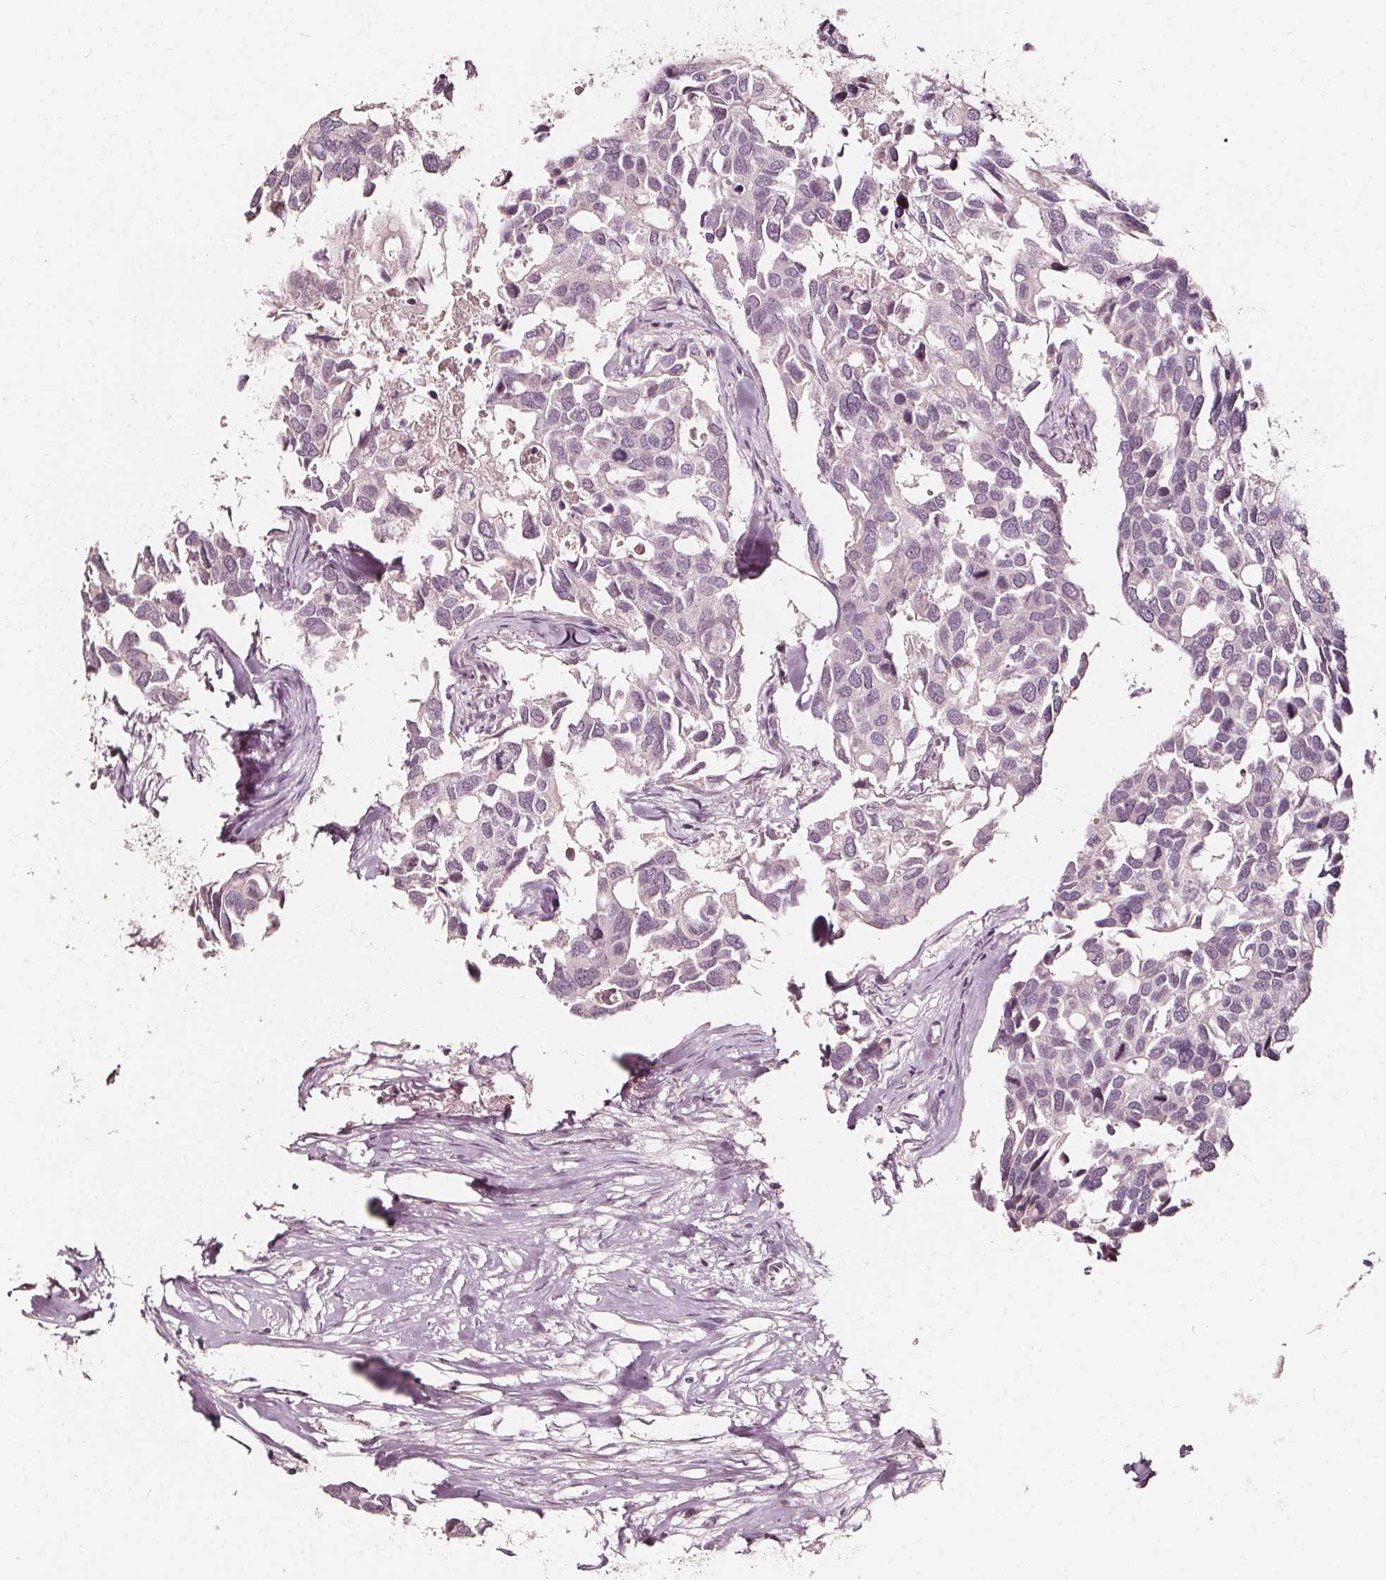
{"staining": {"intensity": "negative", "quantity": "none", "location": "none"}, "tissue": "breast cancer", "cell_type": "Tumor cells", "image_type": "cancer", "snomed": [{"axis": "morphology", "description": "Duct carcinoma"}, {"axis": "topography", "description": "Breast"}], "caption": "Protein analysis of breast cancer (intraductal carcinoma) exhibits no significant positivity in tumor cells.", "gene": "NPC1L1", "patient": {"sex": "female", "age": 83}}